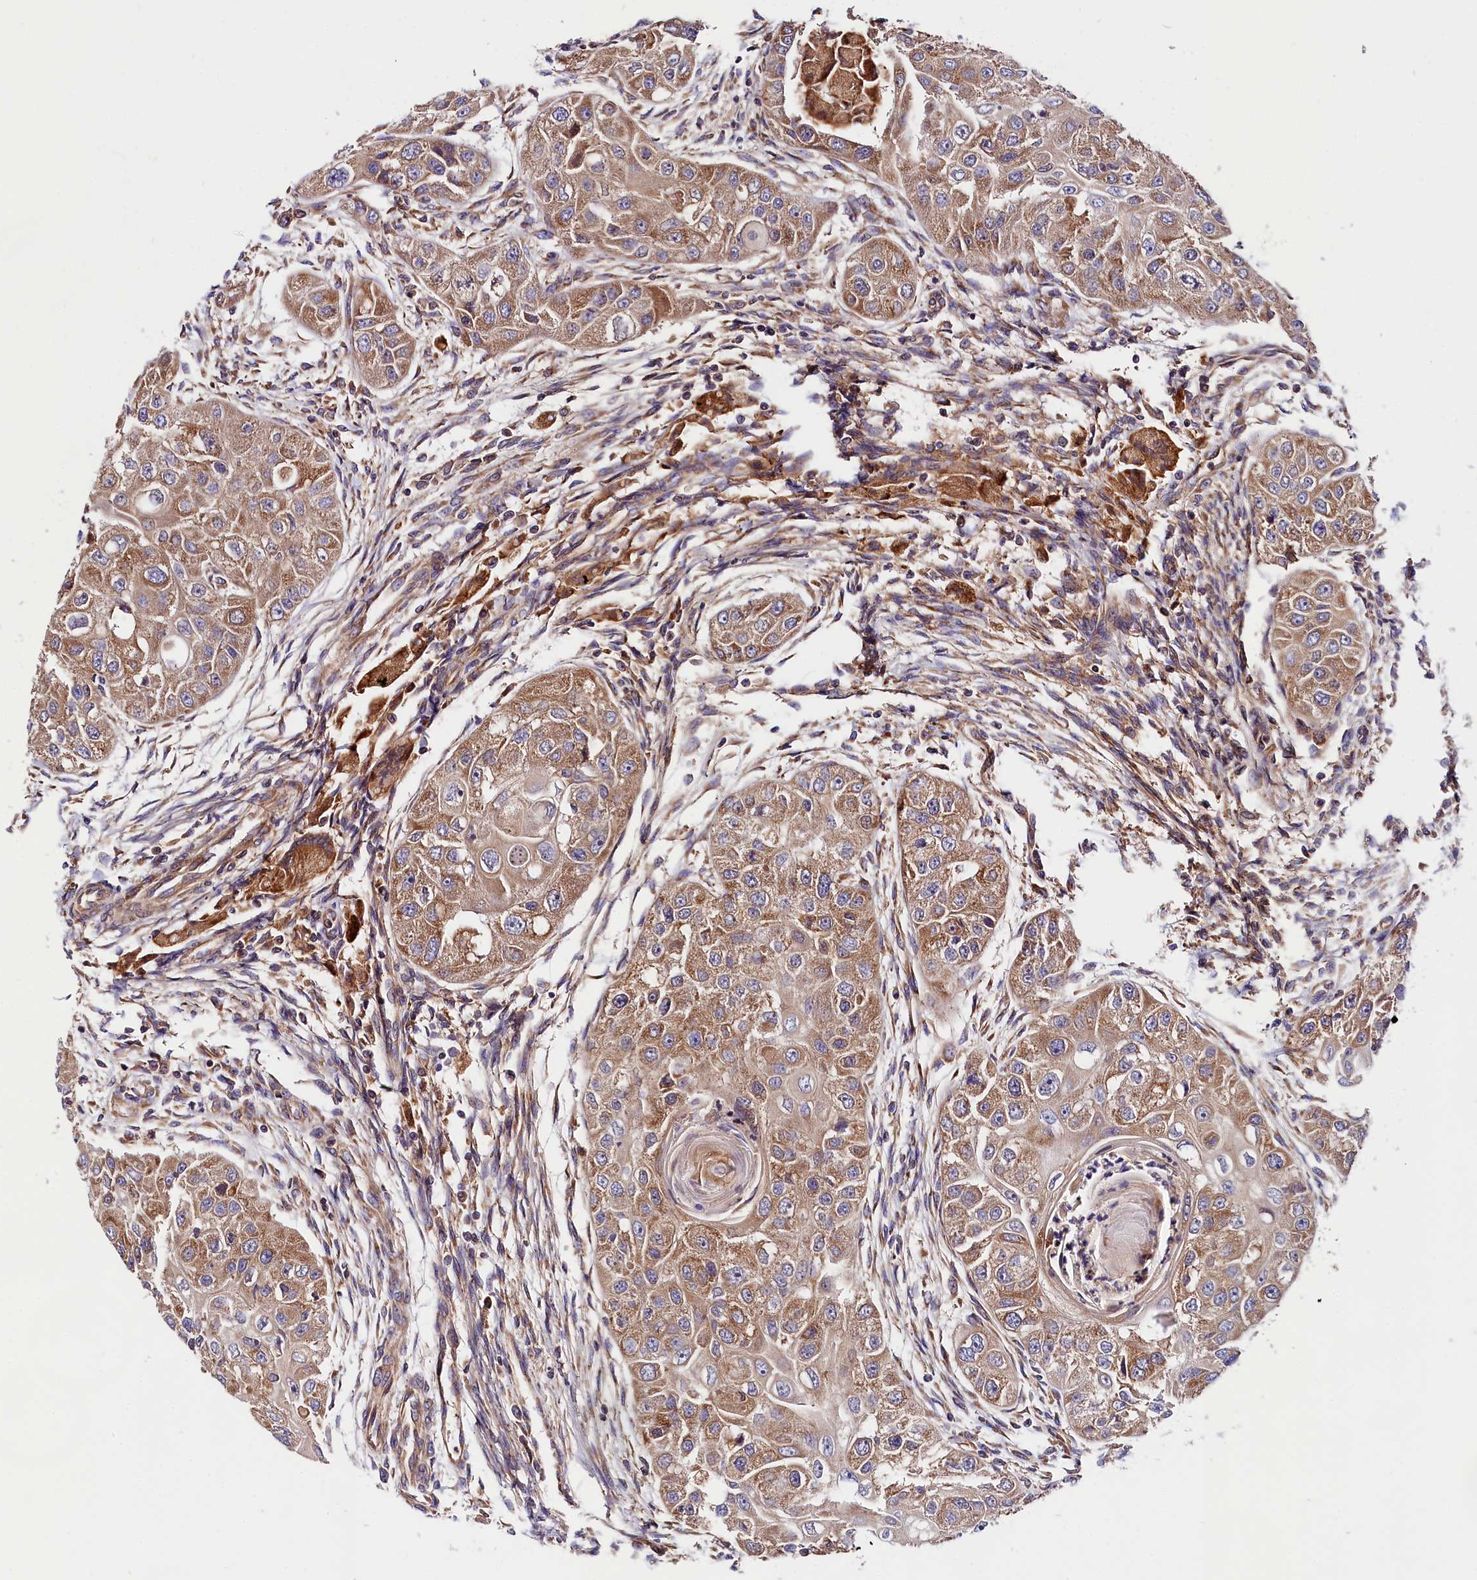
{"staining": {"intensity": "moderate", "quantity": ">75%", "location": "cytoplasmic/membranous"}, "tissue": "head and neck cancer", "cell_type": "Tumor cells", "image_type": "cancer", "snomed": [{"axis": "morphology", "description": "Normal tissue, NOS"}, {"axis": "morphology", "description": "Squamous cell carcinoma, NOS"}, {"axis": "topography", "description": "Skeletal muscle"}, {"axis": "topography", "description": "Head-Neck"}], "caption": "Squamous cell carcinoma (head and neck) stained with a protein marker displays moderate staining in tumor cells.", "gene": "SPG11", "patient": {"sex": "male", "age": 51}}